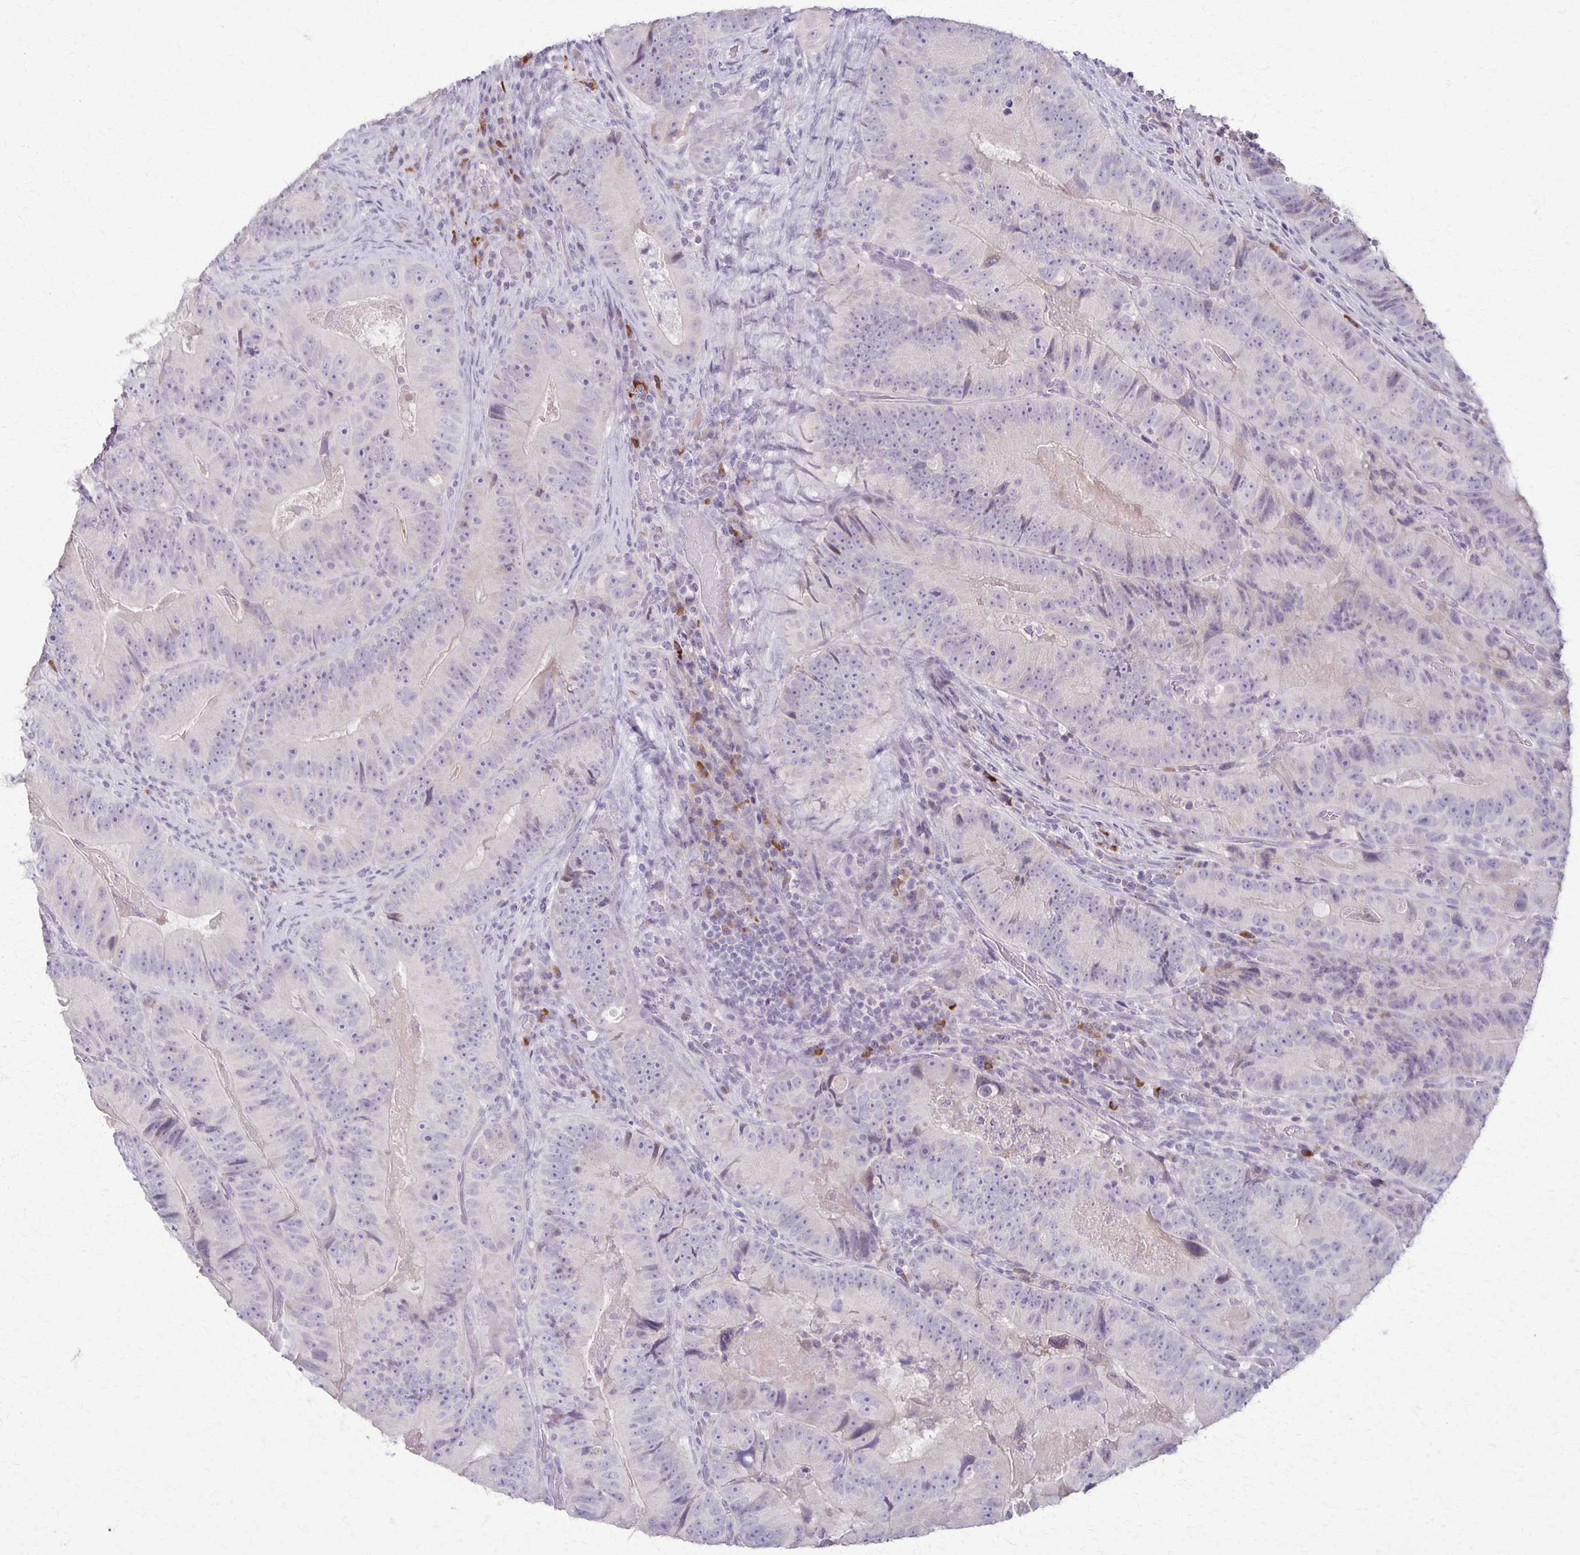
{"staining": {"intensity": "negative", "quantity": "none", "location": "none"}, "tissue": "colorectal cancer", "cell_type": "Tumor cells", "image_type": "cancer", "snomed": [{"axis": "morphology", "description": "Adenocarcinoma, NOS"}, {"axis": "topography", "description": "Colon"}], "caption": "Tumor cells show no significant protein positivity in colorectal adenocarcinoma.", "gene": "SLC35E2B", "patient": {"sex": "female", "age": 86}}